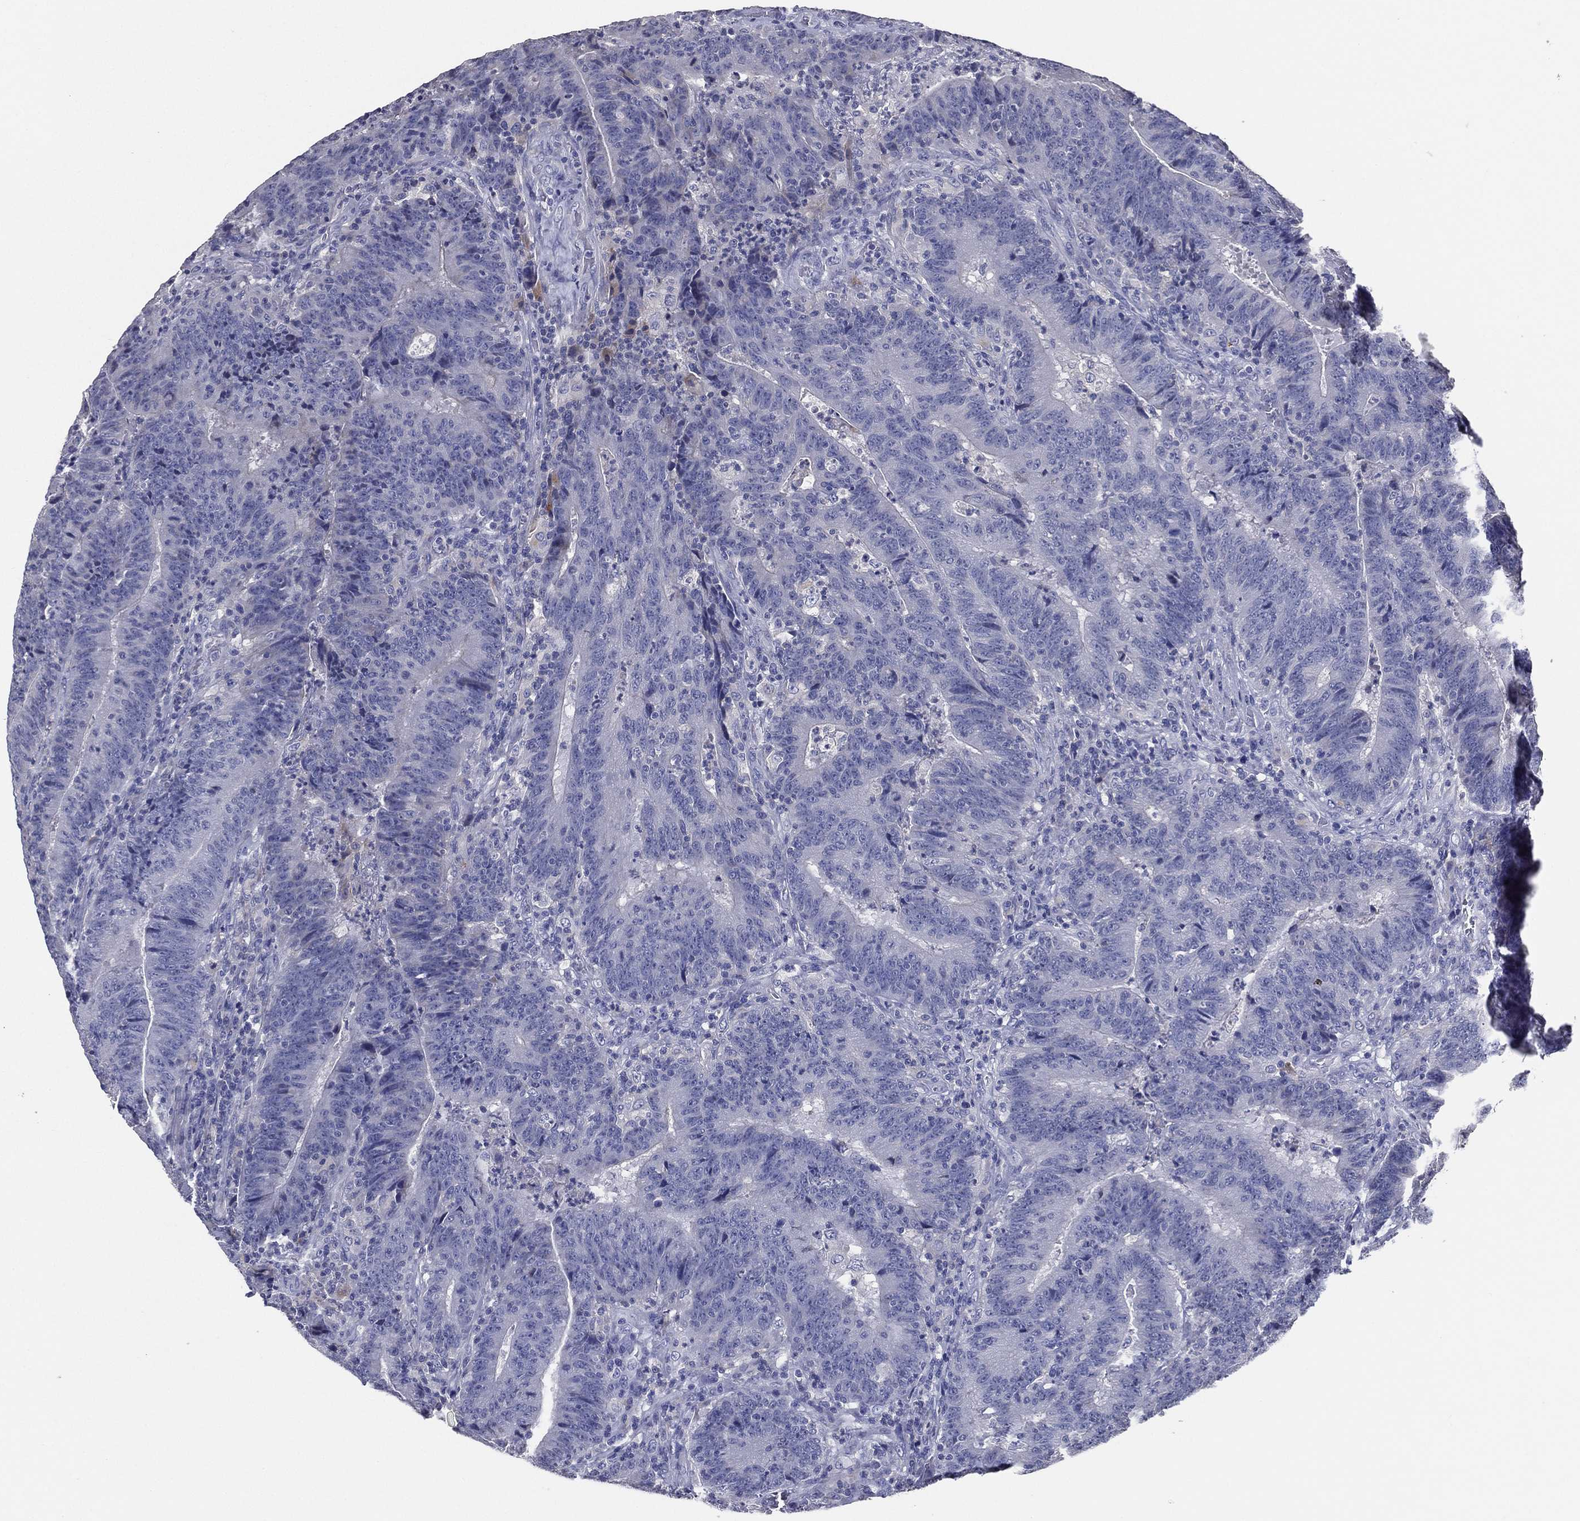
{"staining": {"intensity": "negative", "quantity": "none", "location": "none"}, "tissue": "colorectal cancer", "cell_type": "Tumor cells", "image_type": "cancer", "snomed": [{"axis": "morphology", "description": "Adenocarcinoma, NOS"}, {"axis": "topography", "description": "Colon"}], "caption": "DAB immunohistochemical staining of human adenocarcinoma (colorectal) exhibits no significant staining in tumor cells.", "gene": "TFAP2A", "patient": {"sex": "female", "age": 75}}